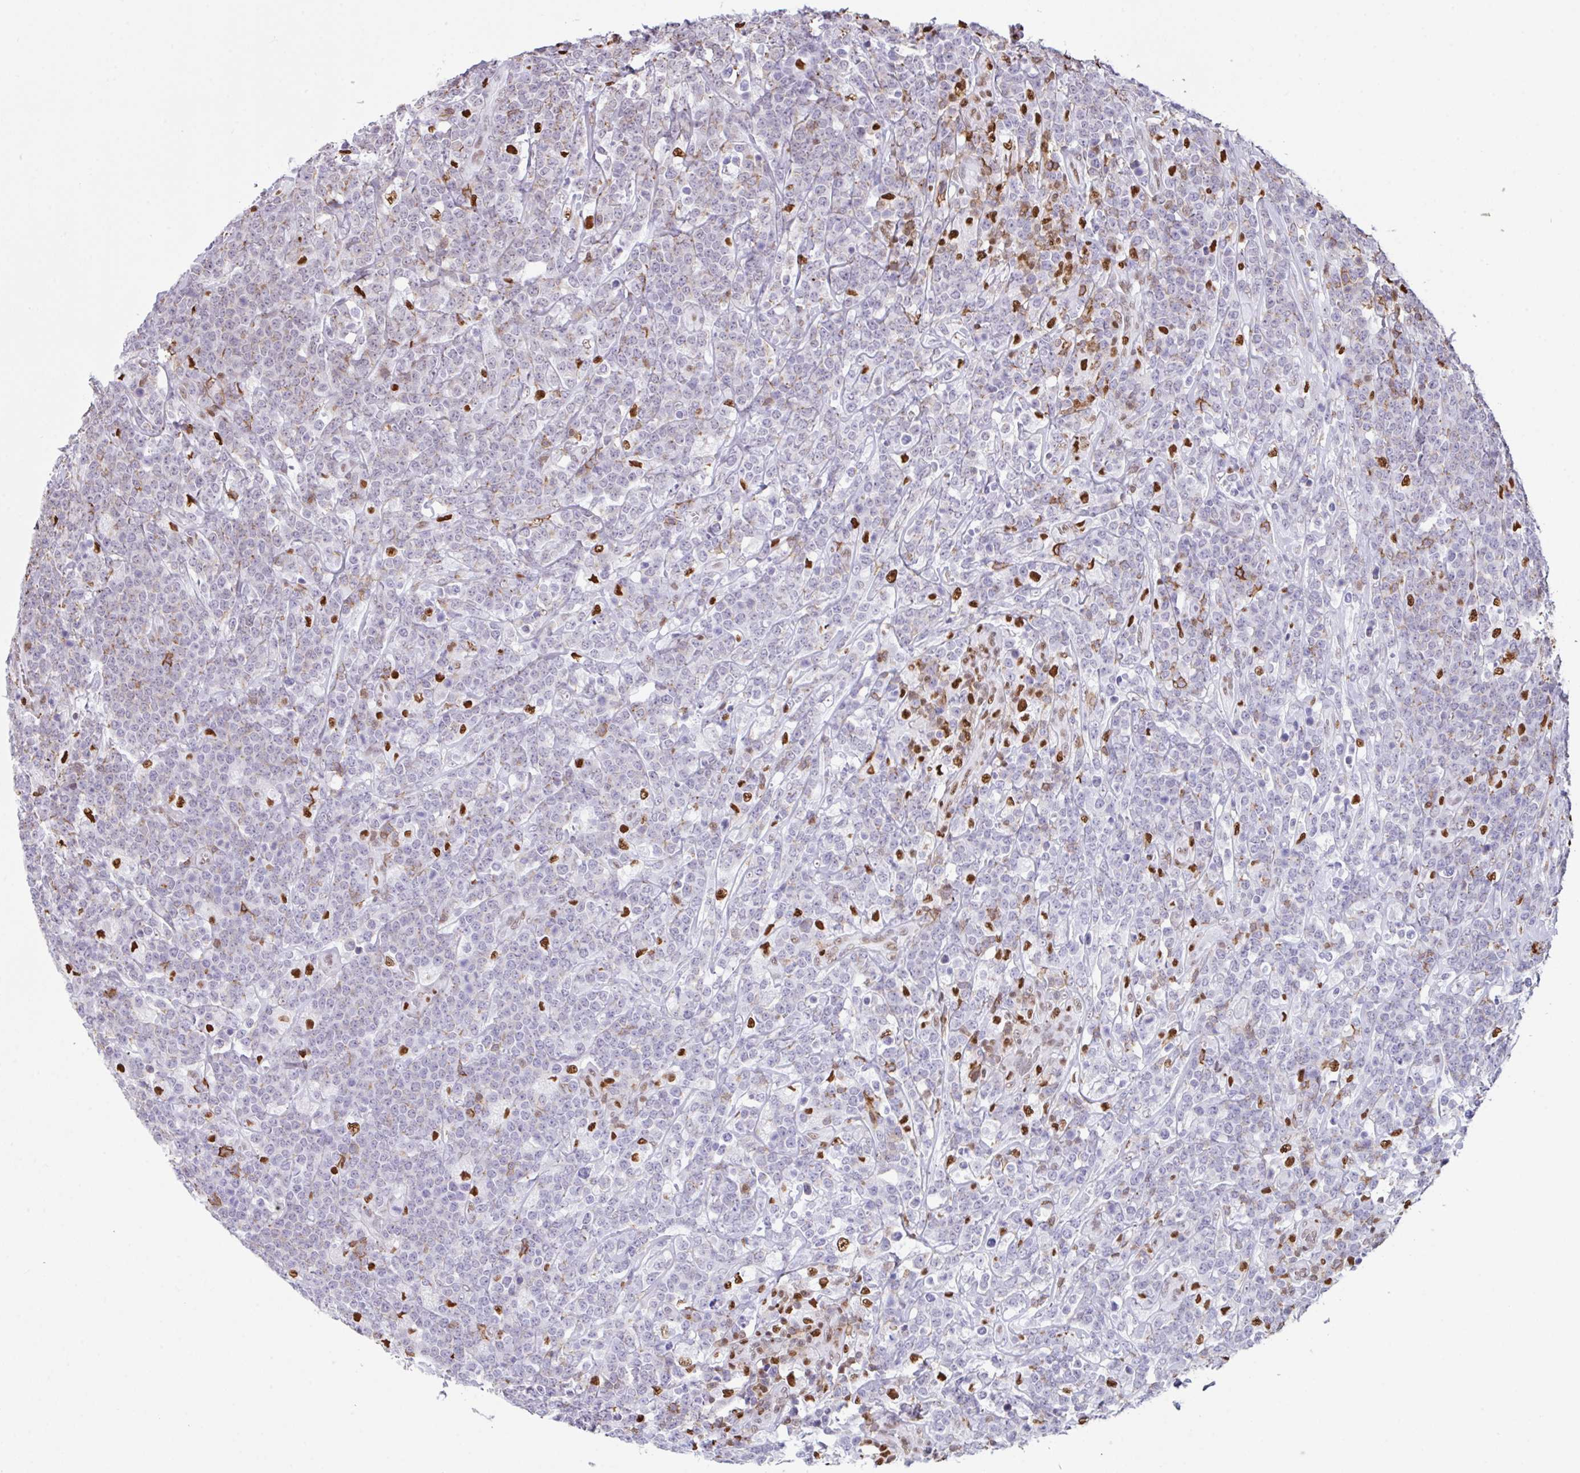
{"staining": {"intensity": "negative", "quantity": "none", "location": "none"}, "tissue": "lymphoma", "cell_type": "Tumor cells", "image_type": "cancer", "snomed": [{"axis": "morphology", "description": "Malignant lymphoma, non-Hodgkin's type, High grade"}, {"axis": "topography", "description": "Small intestine"}], "caption": "Immunohistochemistry micrograph of human lymphoma stained for a protein (brown), which shows no positivity in tumor cells.", "gene": "BTBD10", "patient": {"sex": "male", "age": 8}}